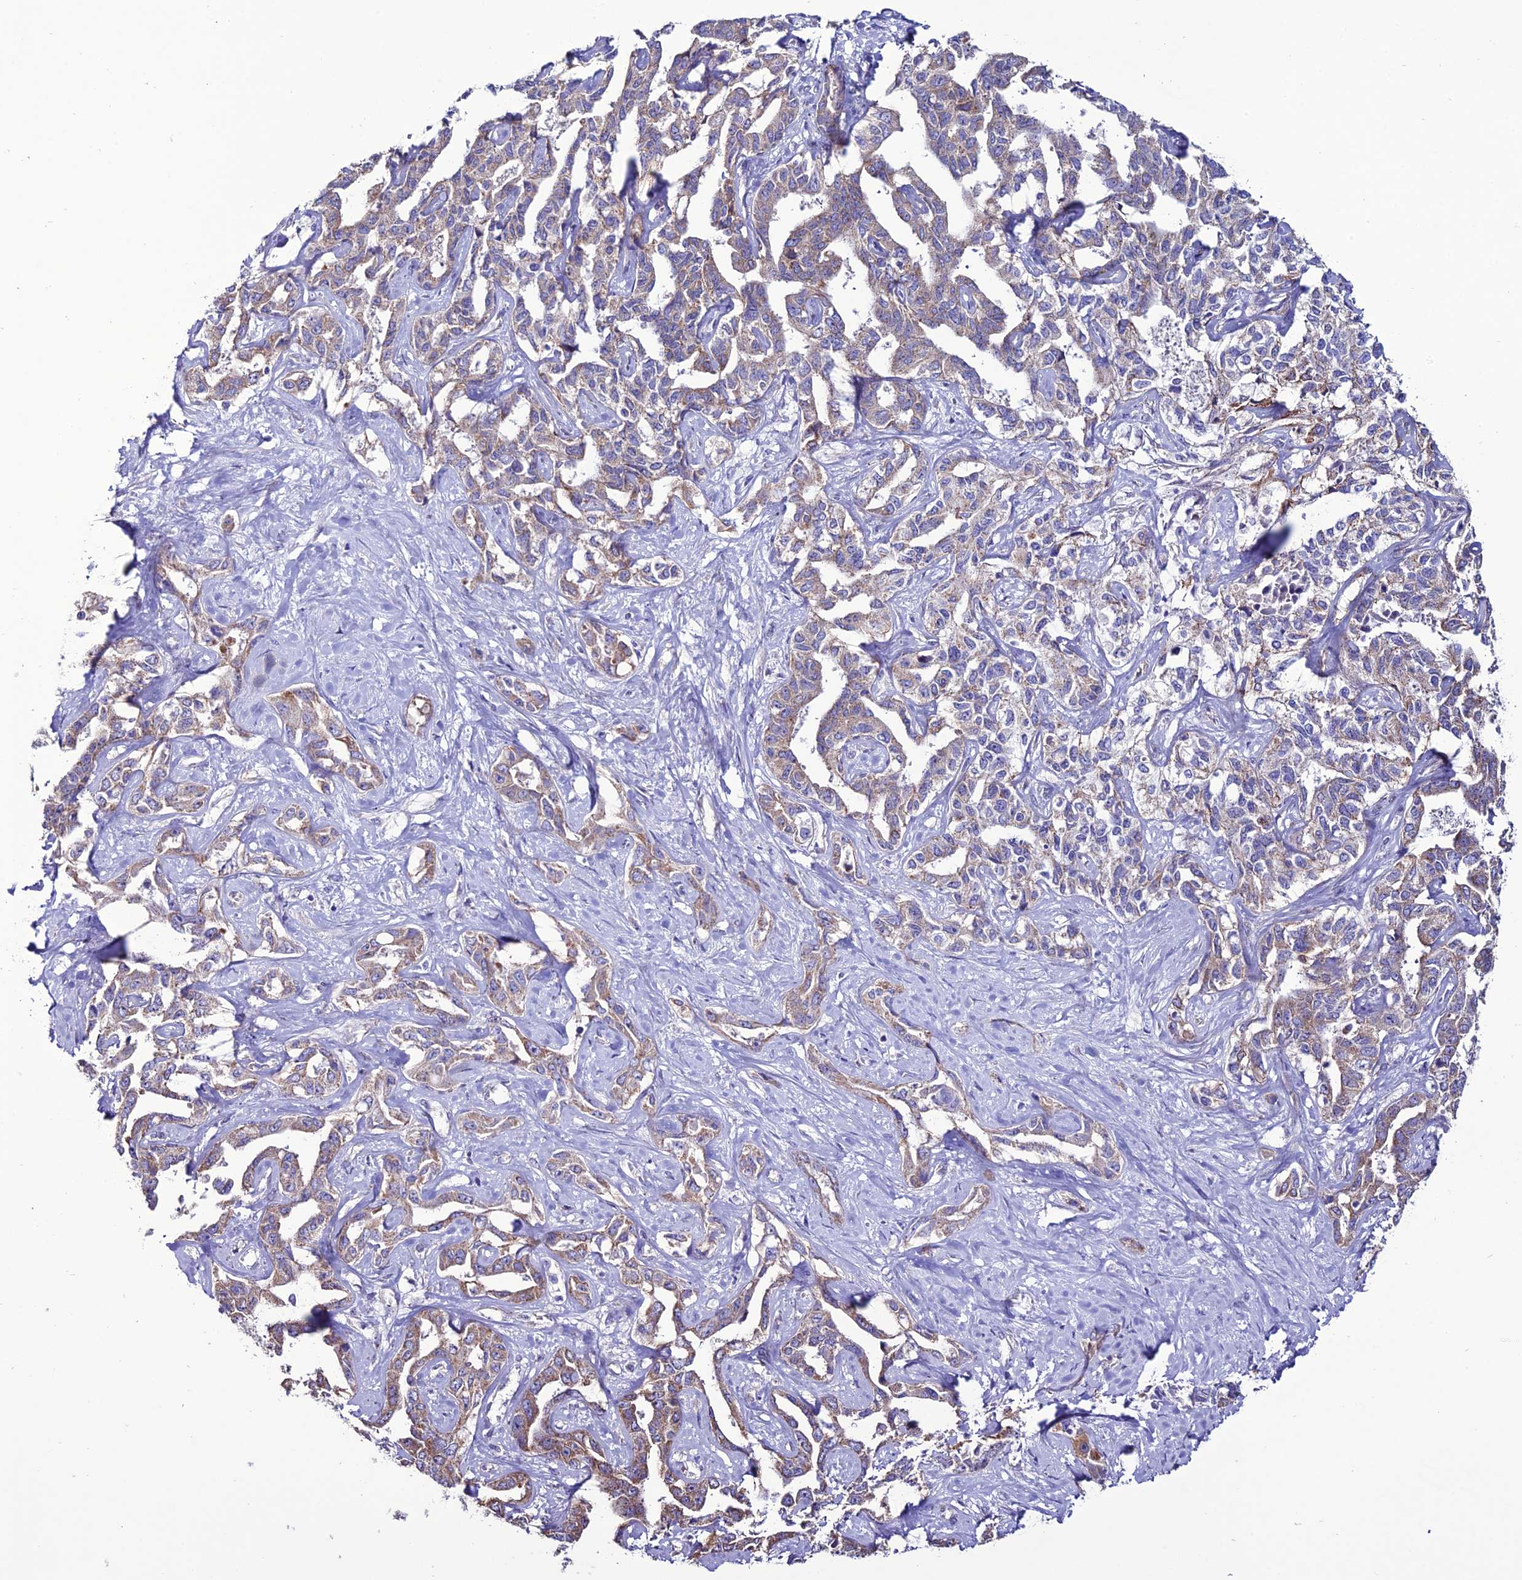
{"staining": {"intensity": "weak", "quantity": ">75%", "location": "cytoplasmic/membranous"}, "tissue": "liver cancer", "cell_type": "Tumor cells", "image_type": "cancer", "snomed": [{"axis": "morphology", "description": "Cholangiocarcinoma"}, {"axis": "topography", "description": "Liver"}], "caption": "Human liver cancer stained with a brown dye reveals weak cytoplasmic/membranous positive expression in about >75% of tumor cells.", "gene": "HOGA1", "patient": {"sex": "male", "age": 59}}